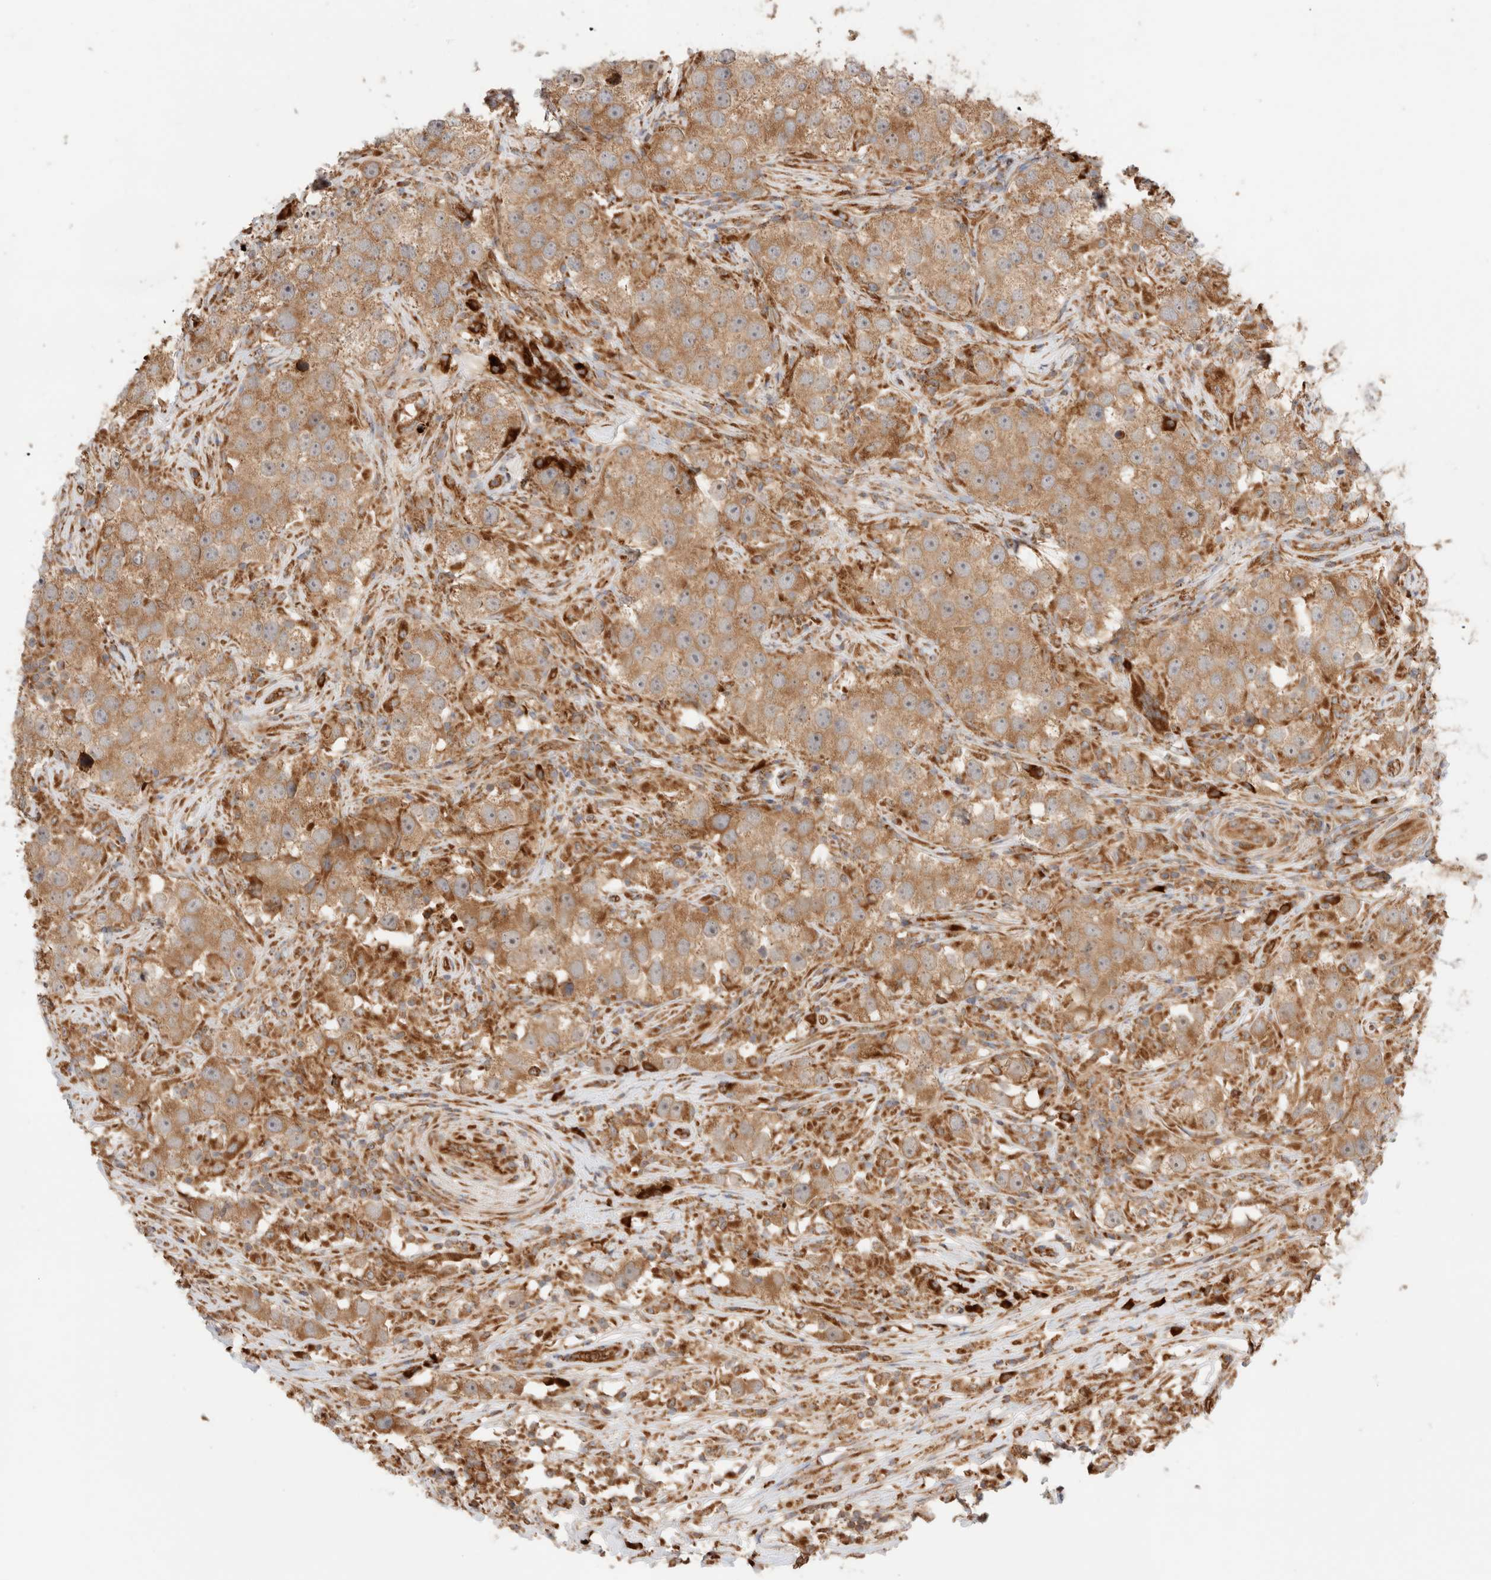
{"staining": {"intensity": "moderate", "quantity": ">75%", "location": "cytoplasmic/membranous"}, "tissue": "testis cancer", "cell_type": "Tumor cells", "image_type": "cancer", "snomed": [{"axis": "morphology", "description": "Seminoma, NOS"}, {"axis": "topography", "description": "Testis"}], "caption": "Protein expression analysis of human testis cancer reveals moderate cytoplasmic/membranous positivity in approximately >75% of tumor cells.", "gene": "UTS2B", "patient": {"sex": "male", "age": 49}}